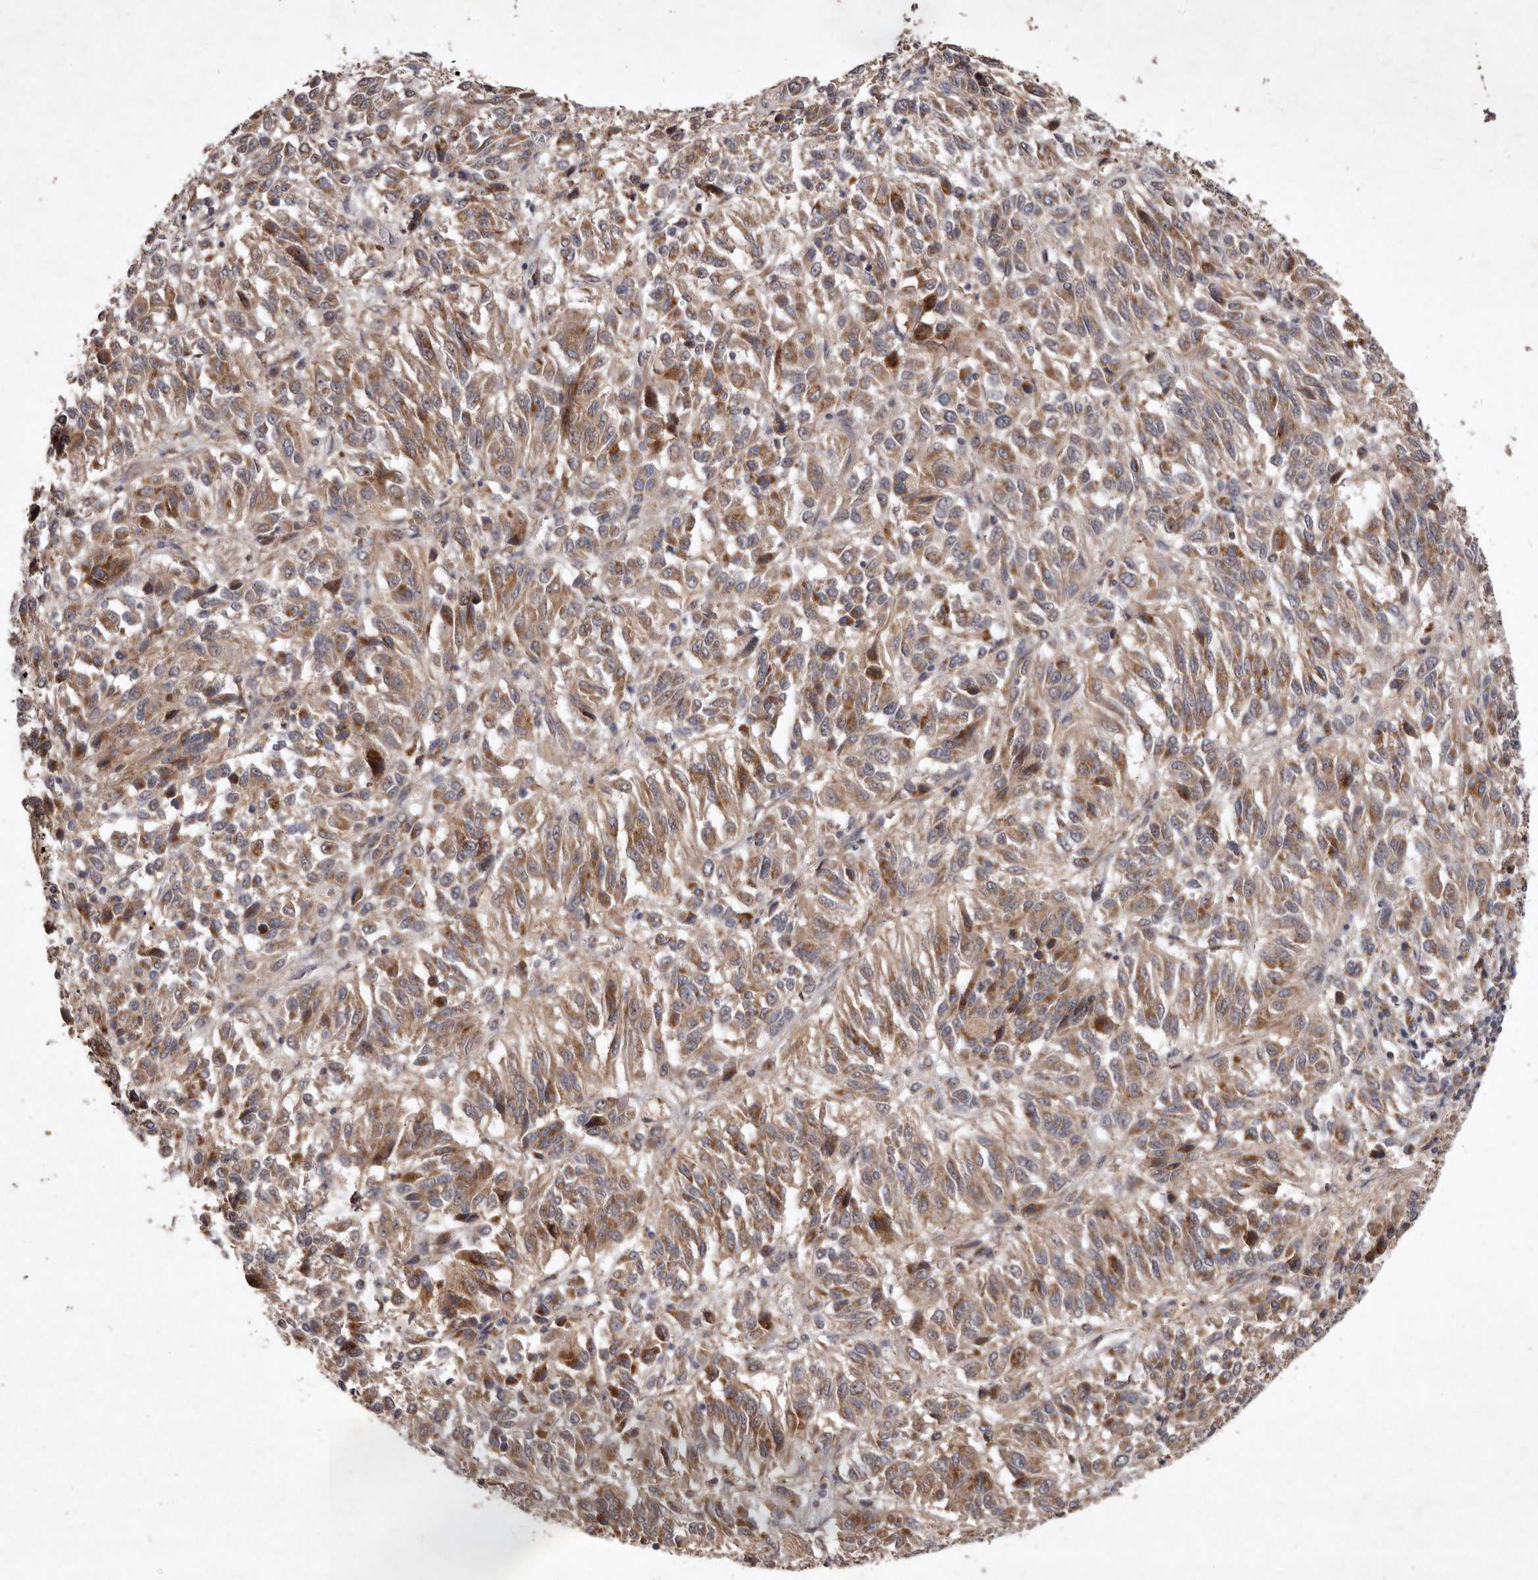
{"staining": {"intensity": "moderate", "quantity": ">75%", "location": "cytoplasmic/membranous"}, "tissue": "melanoma", "cell_type": "Tumor cells", "image_type": "cancer", "snomed": [{"axis": "morphology", "description": "Malignant melanoma, Metastatic site"}, {"axis": "topography", "description": "Lung"}], "caption": "Malignant melanoma (metastatic site) stained with a brown dye demonstrates moderate cytoplasmic/membranous positive staining in about >75% of tumor cells.", "gene": "FLAD1", "patient": {"sex": "male", "age": 64}}